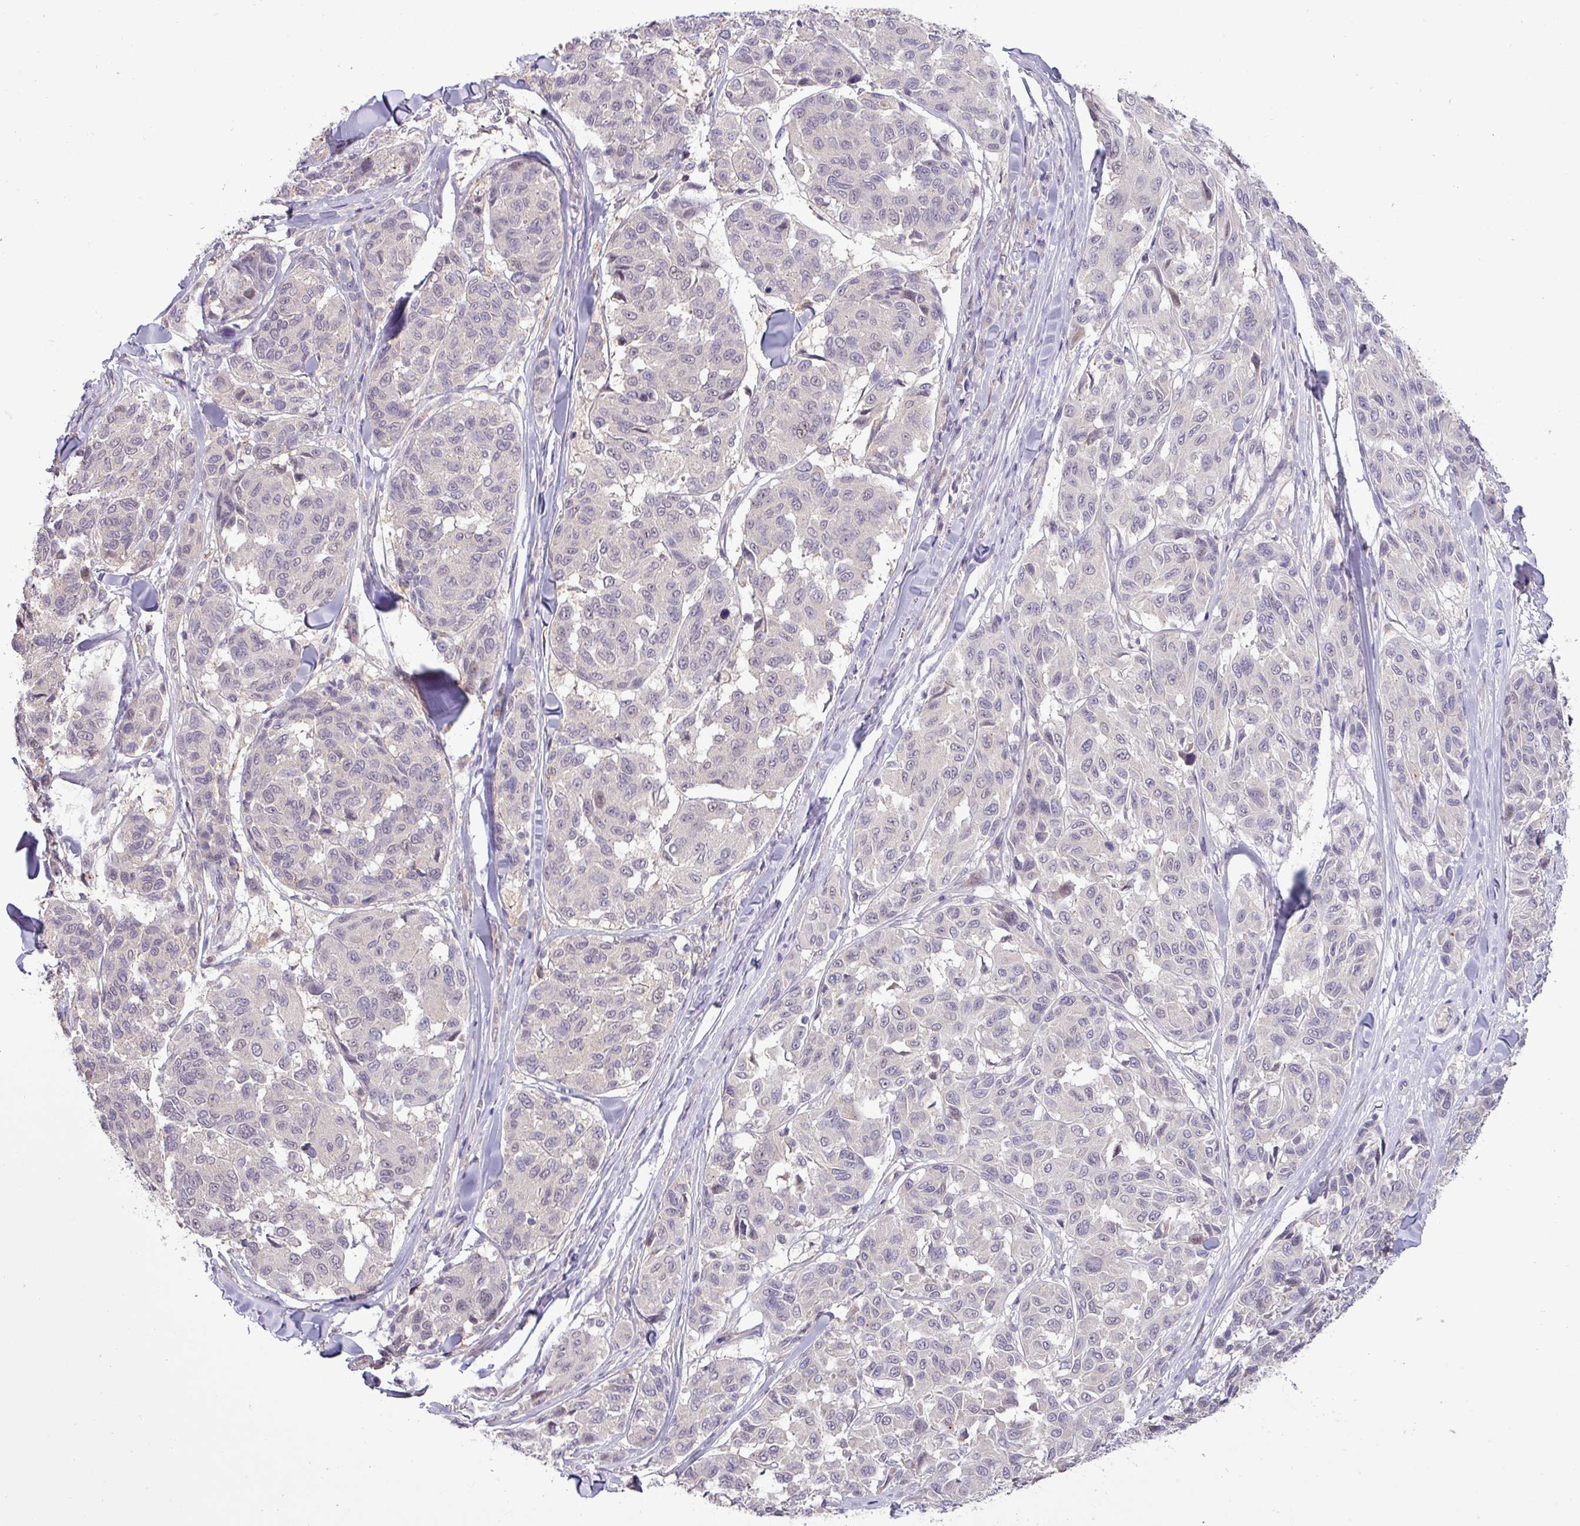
{"staining": {"intensity": "negative", "quantity": "none", "location": "none"}, "tissue": "melanoma", "cell_type": "Tumor cells", "image_type": "cancer", "snomed": [{"axis": "morphology", "description": "Malignant melanoma, NOS"}, {"axis": "topography", "description": "Skin"}], "caption": "The image shows no significant expression in tumor cells of malignant melanoma.", "gene": "RIPPLY1", "patient": {"sex": "female", "age": 66}}